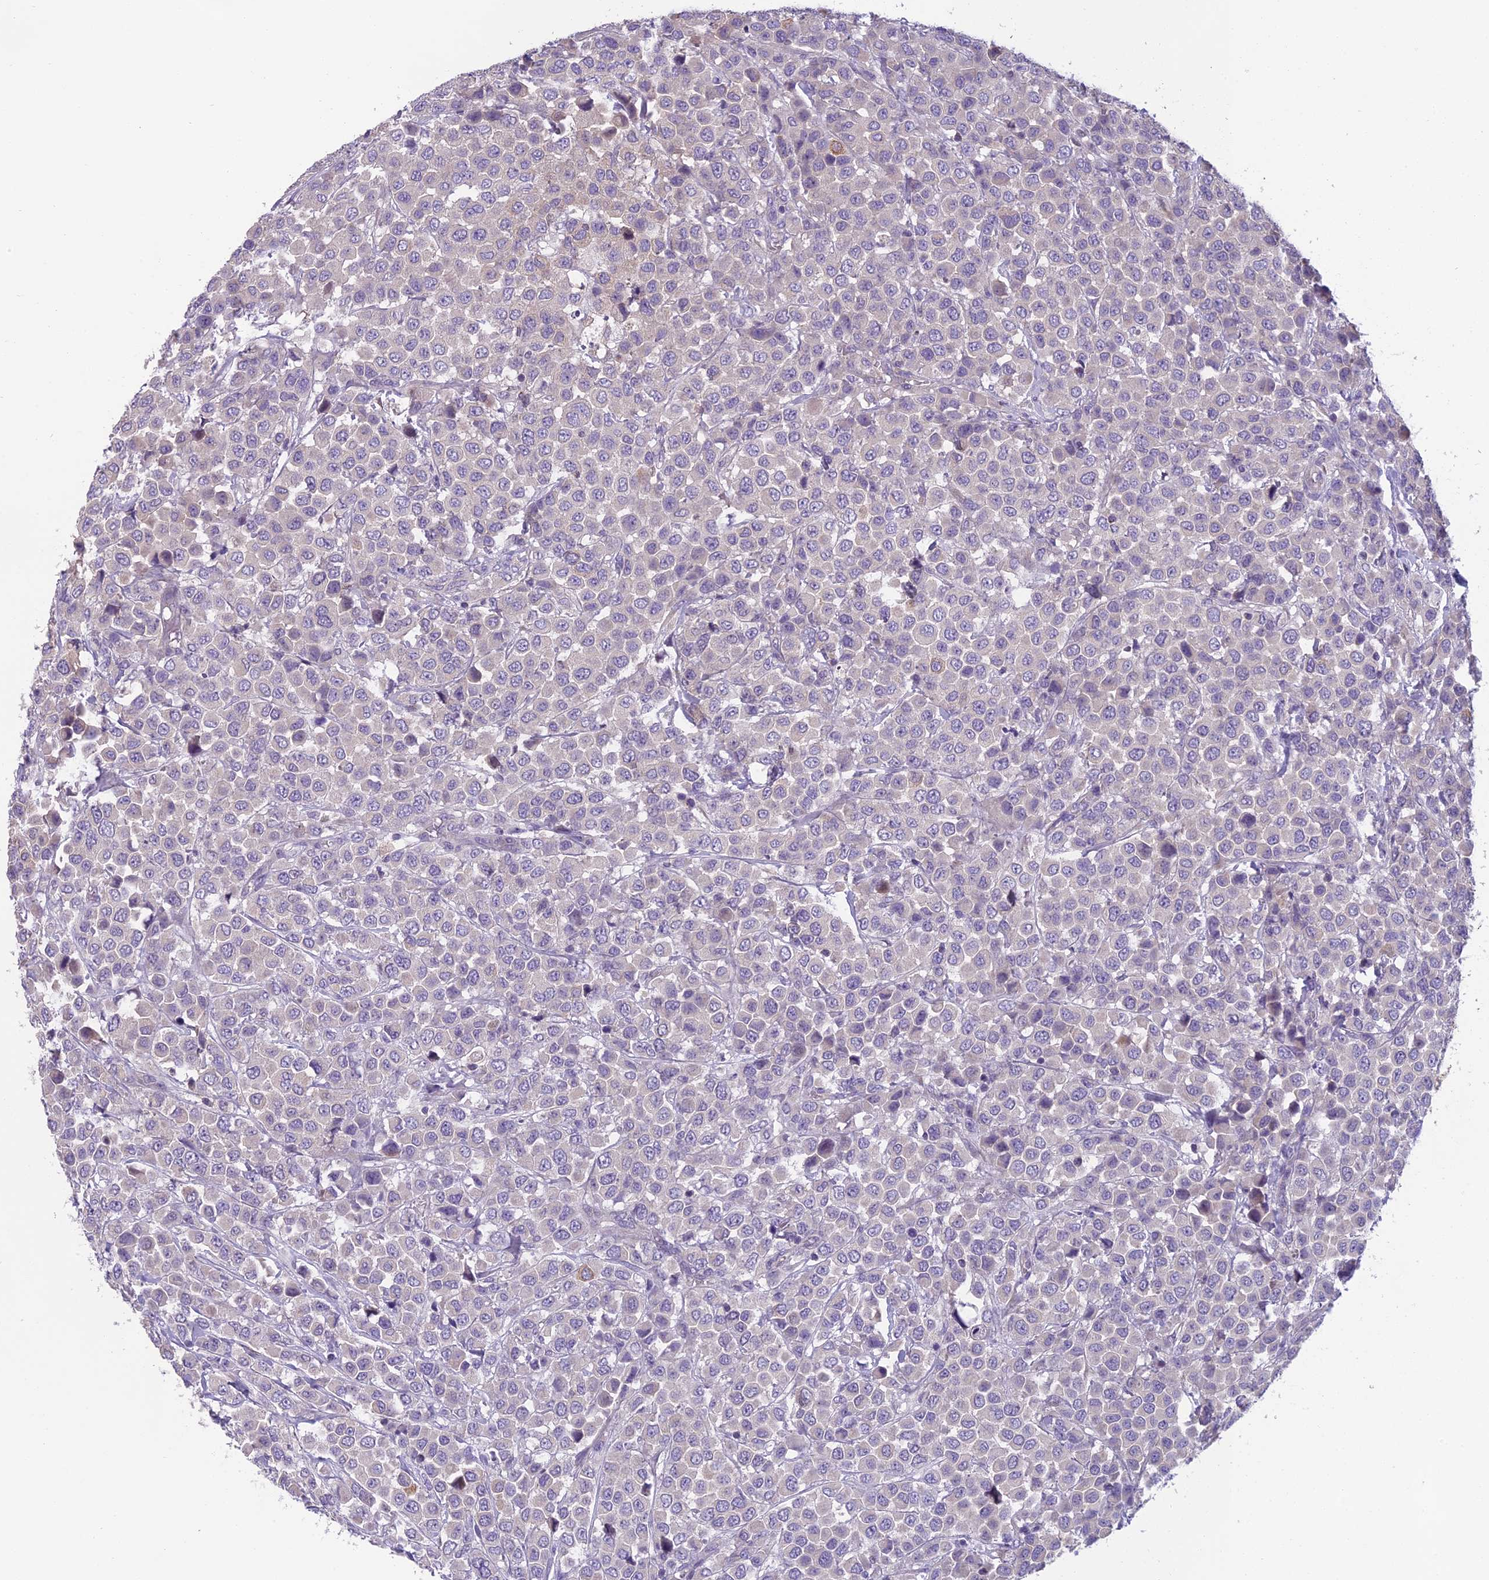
{"staining": {"intensity": "negative", "quantity": "none", "location": "none"}, "tissue": "breast cancer", "cell_type": "Tumor cells", "image_type": "cancer", "snomed": [{"axis": "morphology", "description": "Duct carcinoma"}, {"axis": "topography", "description": "Breast"}], "caption": "This is an immunohistochemistry (IHC) histopathology image of human breast cancer. There is no staining in tumor cells.", "gene": "ARHGEF37", "patient": {"sex": "female", "age": 61}}